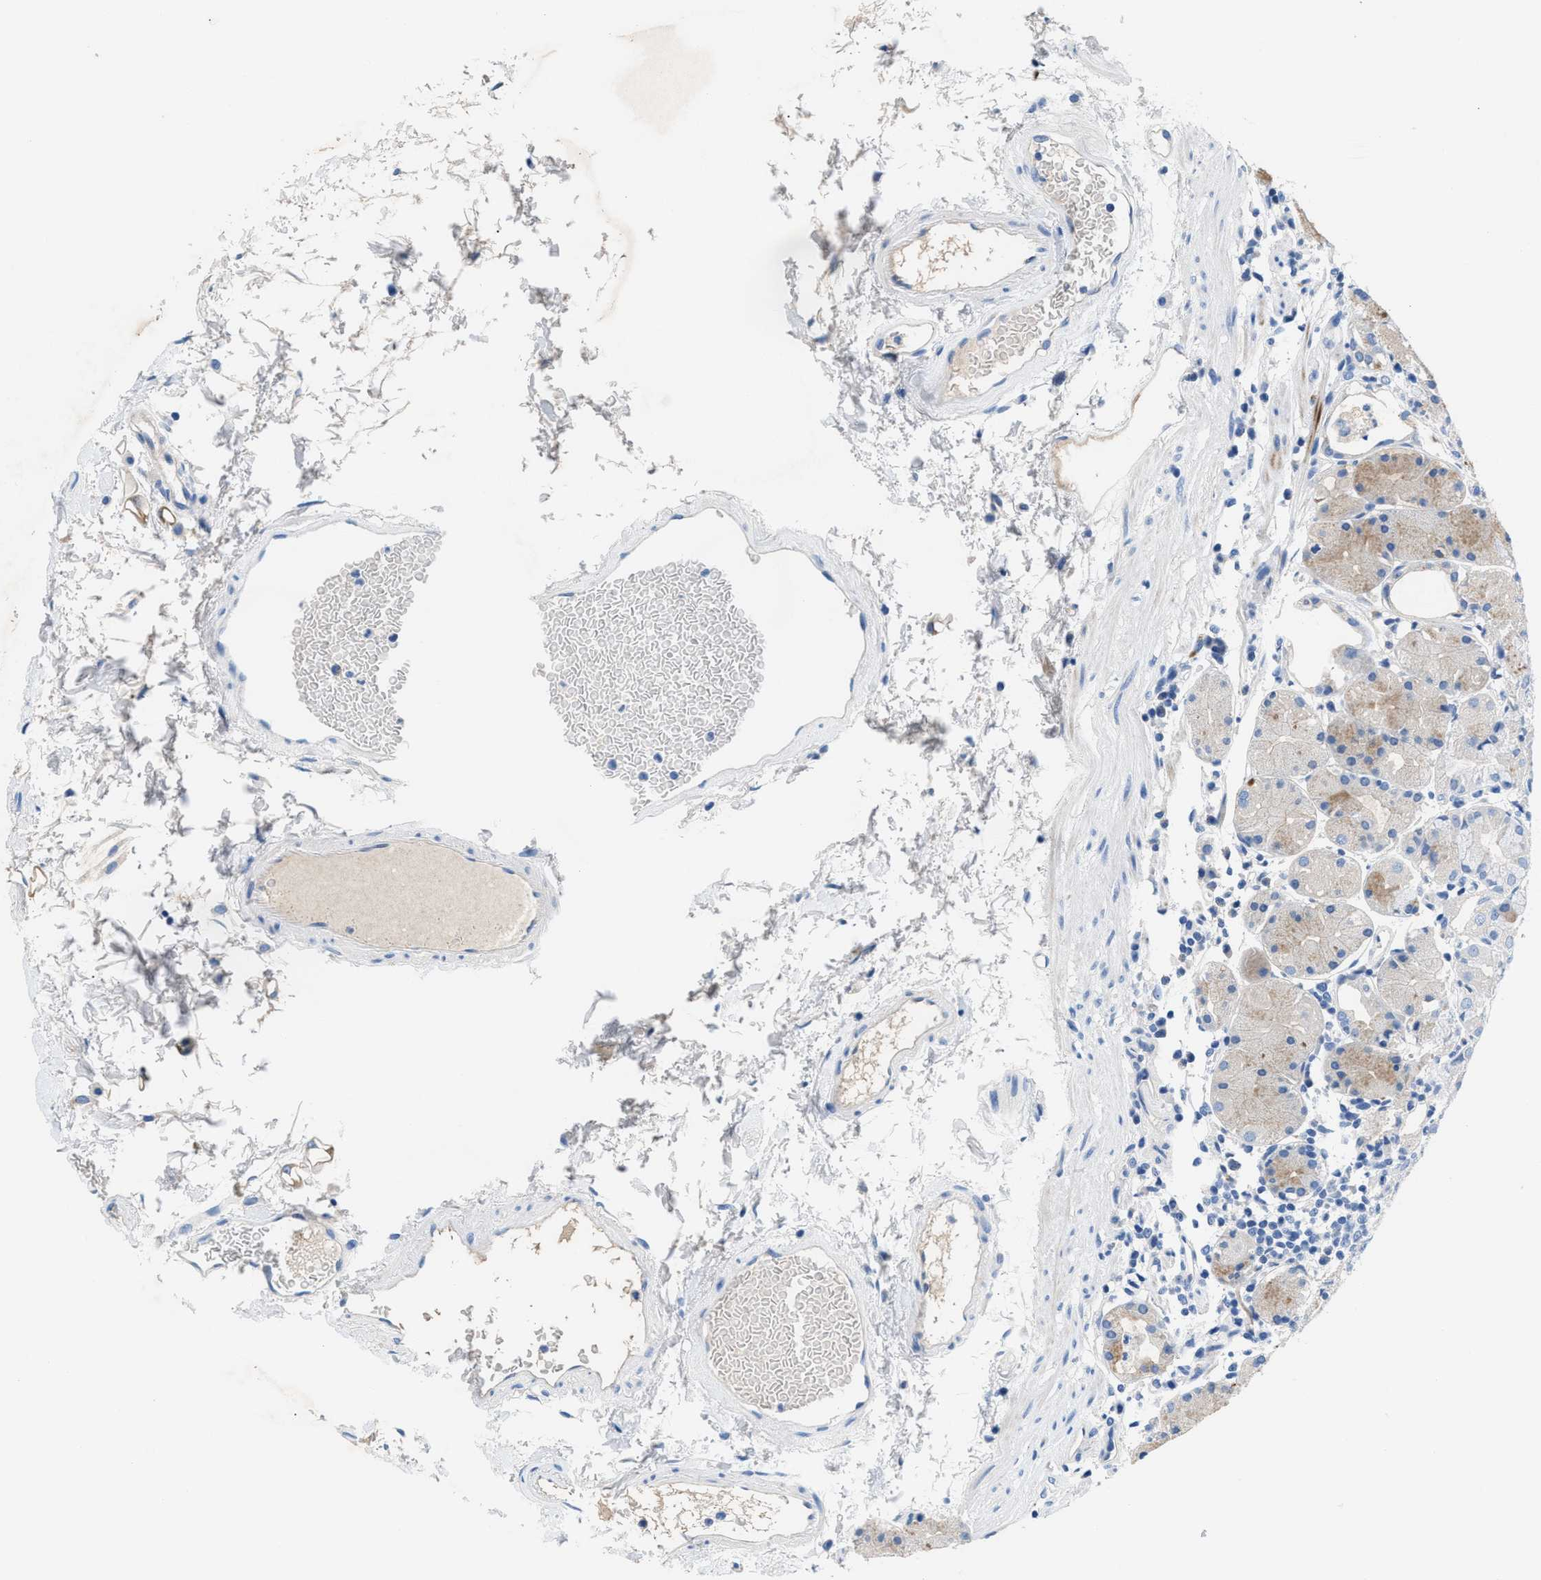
{"staining": {"intensity": "weak", "quantity": "<25%", "location": "cytoplasmic/membranous"}, "tissue": "stomach", "cell_type": "Glandular cells", "image_type": "normal", "snomed": [{"axis": "morphology", "description": "Normal tissue, NOS"}, {"axis": "topography", "description": "Stomach"}, {"axis": "topography", "description": "Stomach, lower"}], "caption": "This is an immunohistochemistry (IHC) micrograph of unremarkable human stomach. There is no expression in glandular cells.", "gene": "SLFN13", "patient": {"sex": "female", "age": 75}}